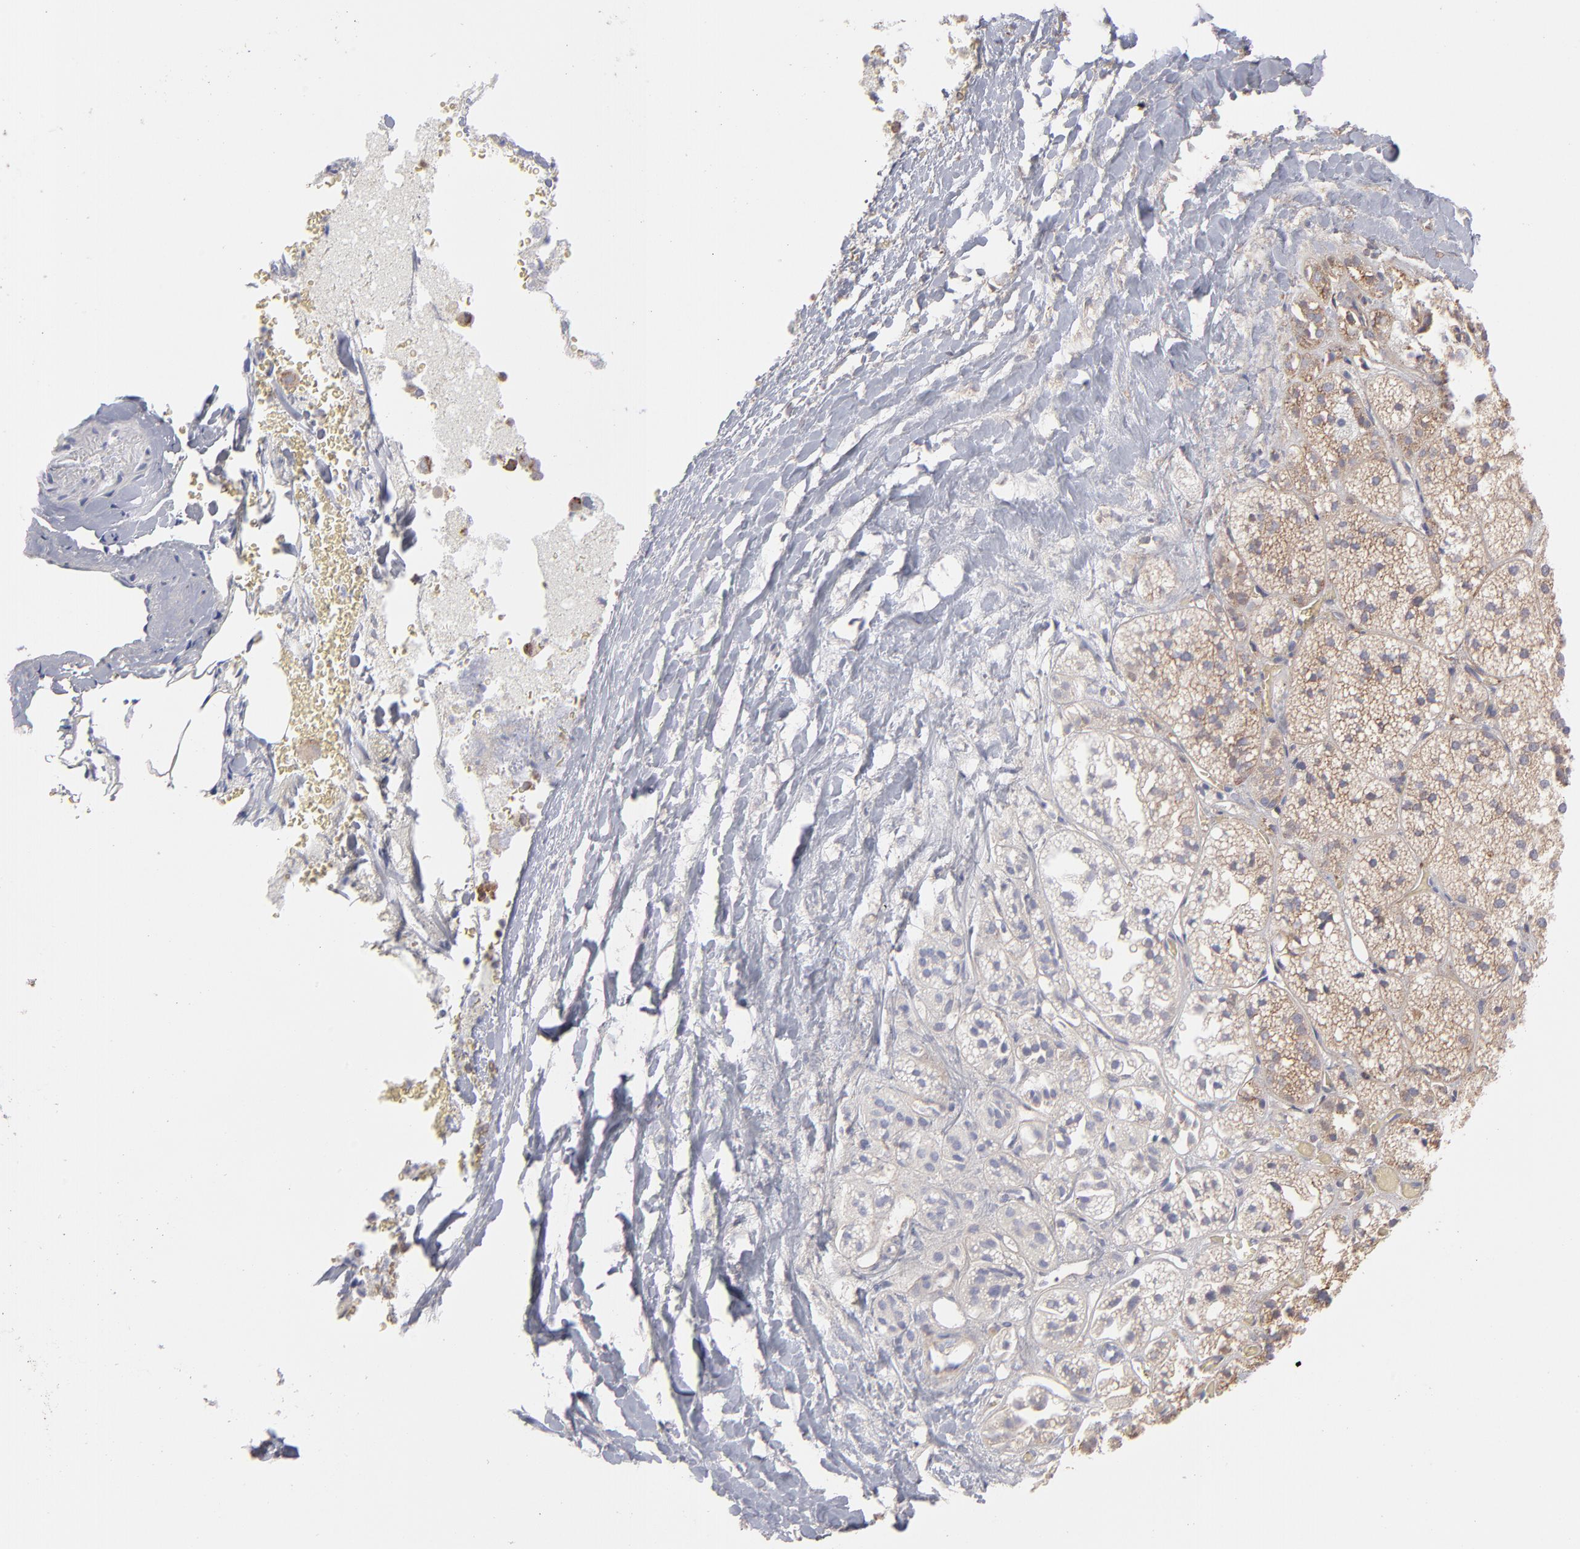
{"staining": {"intensity": "moderate", "quantity": "25%-75%", "location": "cytoplasmic/membranous"}, "tissue": "adrenal gland", "cell_type": "Glandular cells", "image_type": "normal", "snomed": [{"axis": "morphology", "description": "Normal tissue, NOS"}, {"axis": "topography", "description": "Adrenal gland"}], "caption": "A histopathology image of adrenal gland stained for a protein exhibits moderate cytoplasmic/membranous brown staining in glandular cells.", "gene": "RPLP0", "patient": {"sex": "female", "age": 71}}